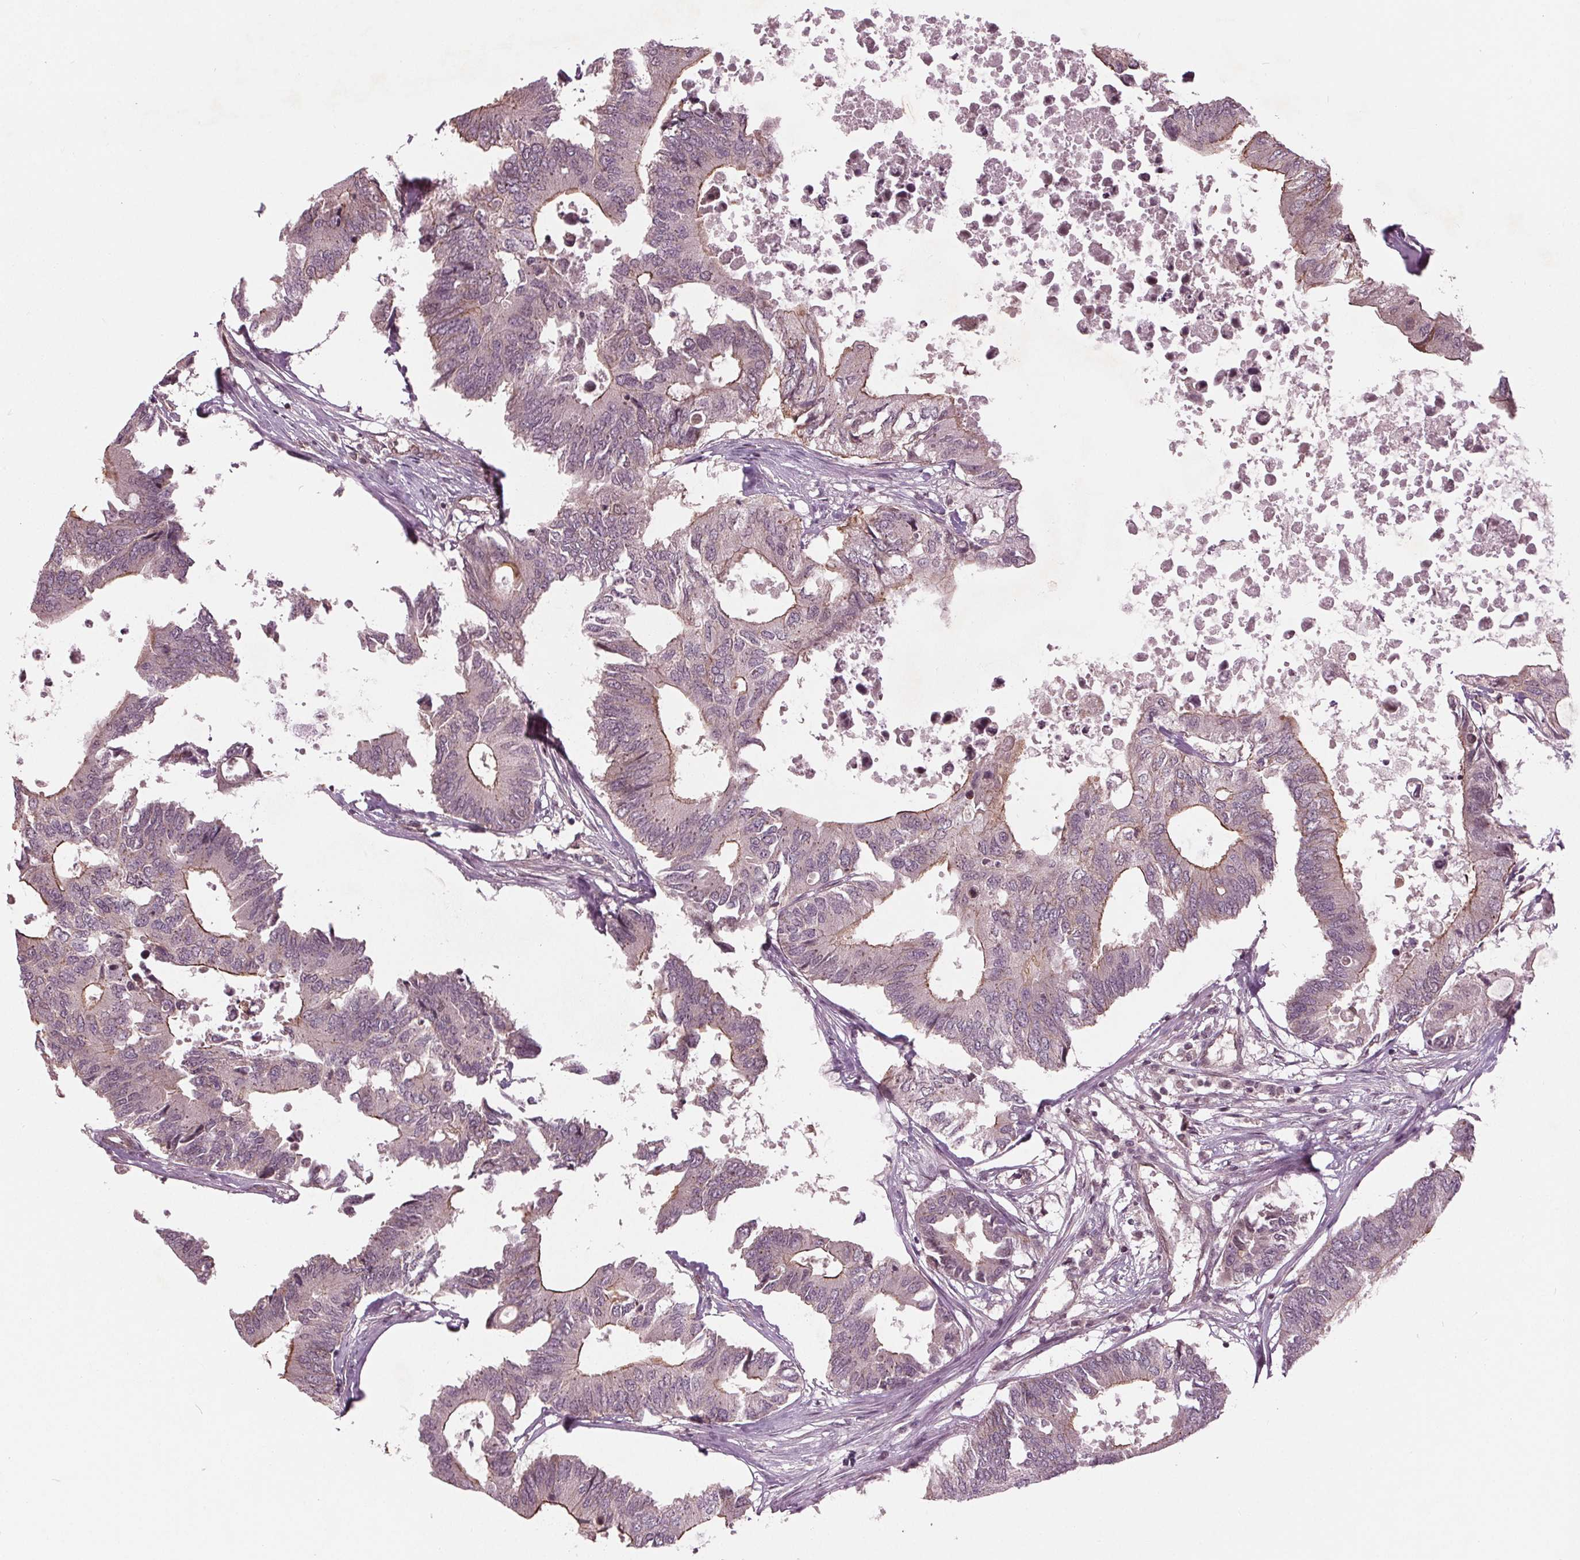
{"staining": {"intensity": "moderate", "quantity": "<25%", "location": "cytoplasmic/membranous"}, "tissue": "colorectal cancer", "cell_type": "Tumor cells", "image_type": "cancer", "snomed": [{"axis": "morphology", "description": "Adenocarcinoma, NOS"}, {"axis": "topography", "description": "Colon"}], "caption": "This is an image of immunohistochemistry staining of colorectal cancer, which shows moderate expression in the cytoplasmic/membranous of tumor cells.", "gene": "BTBD1", "patient": {"sex": "male", "age": 71}}